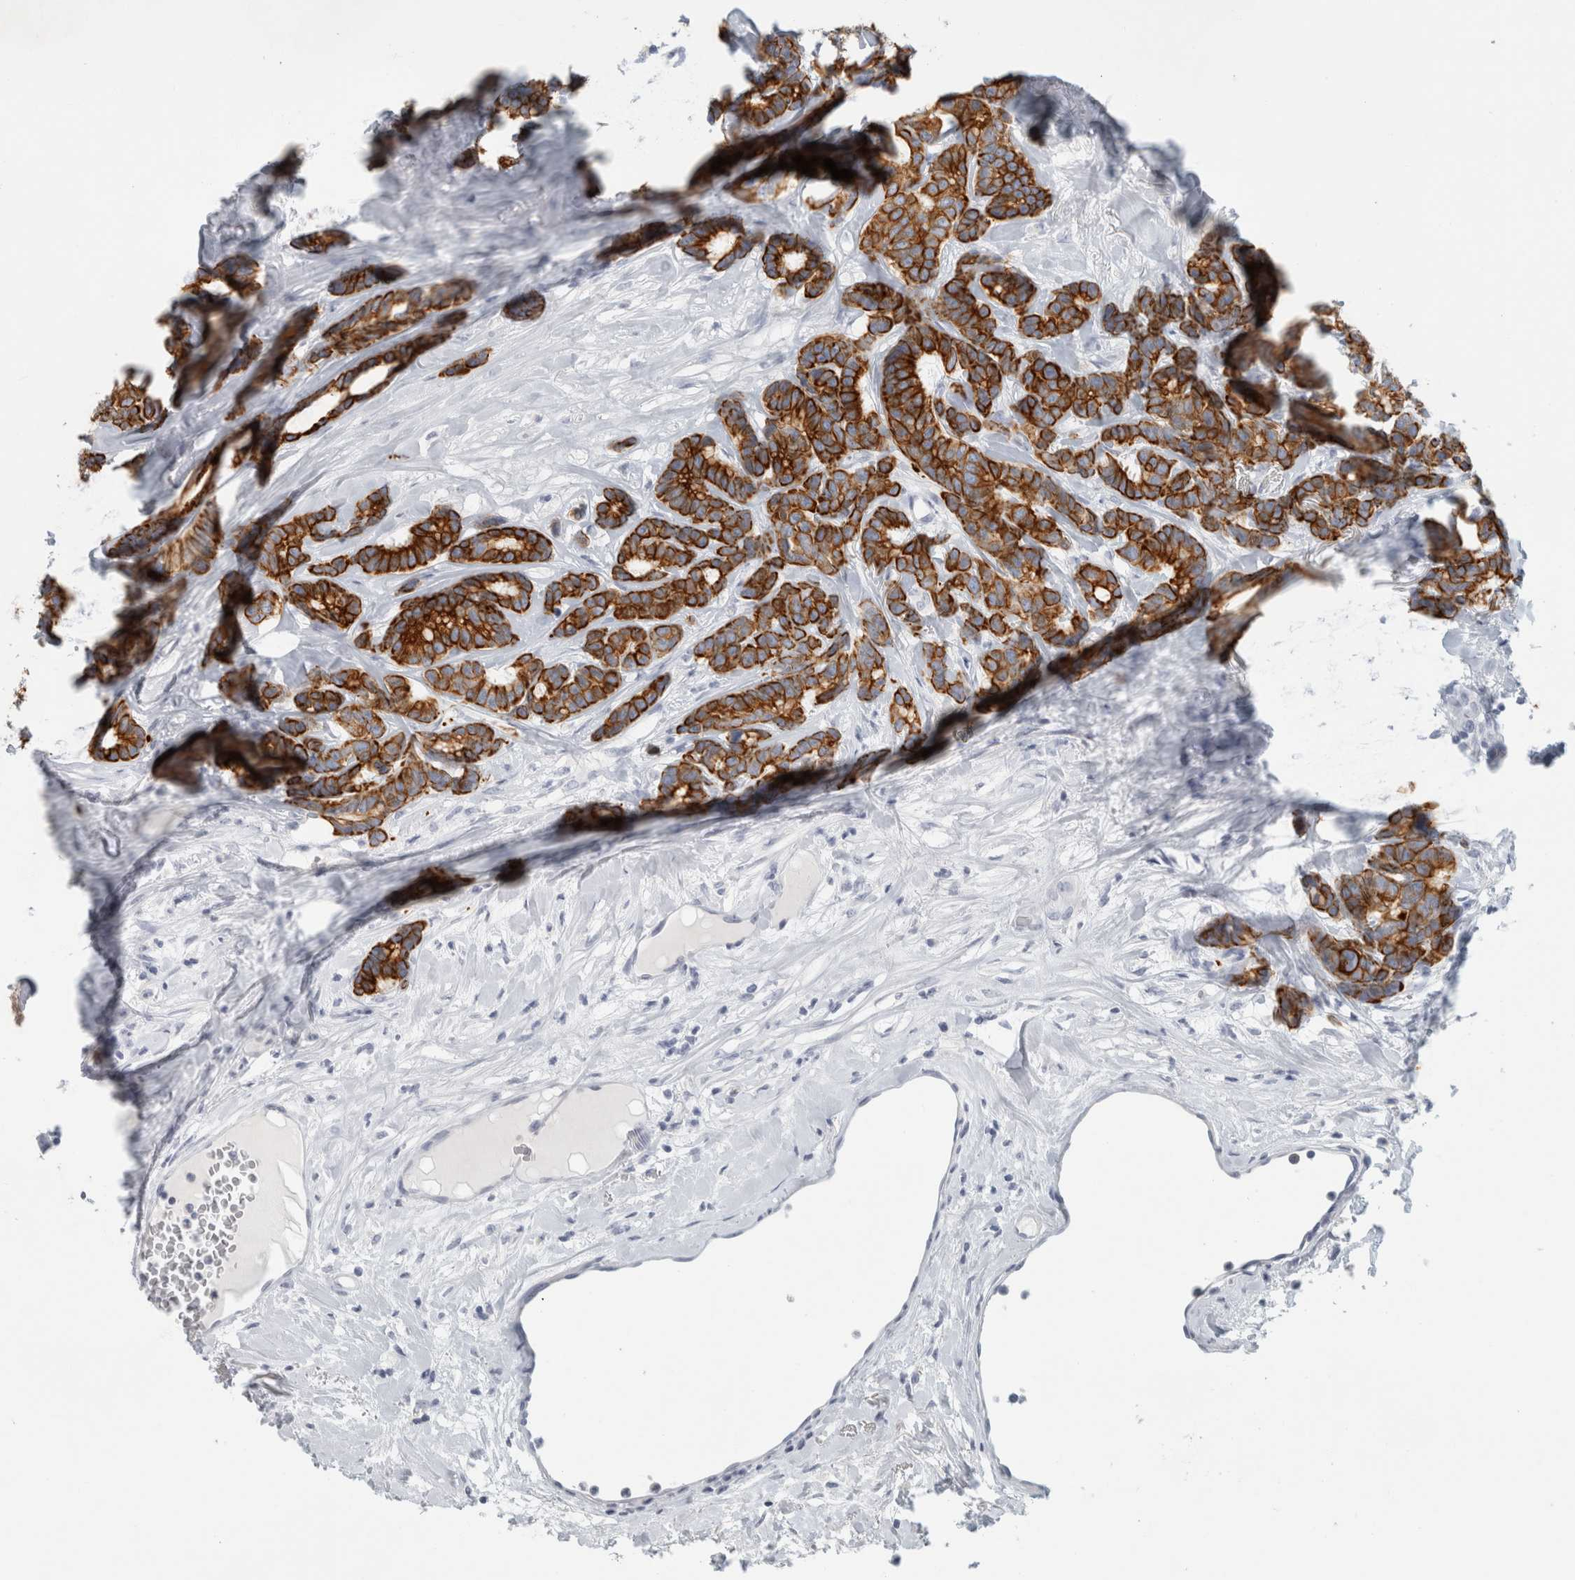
{"staining": {"intensity": "strong", "quantity": ">75%", "location": "cytoplasmic/membranous"}, "tissue": "breast cancer", "cell_type": "Tumor cells", "image_type": "cancer", "snomed": [{"axis": "morphology", "description": "Duct carcinoma"}, {"axis": "topography", "description": "Breast"}], "caption": "IHC (DAB) staining of human breast cancer displays strong cytoplasmic/membranous protein positivity in approximately >75% of tumor cells.", "gene": "SLC28A3", "patient": {"sex": "female", "age": 87}}